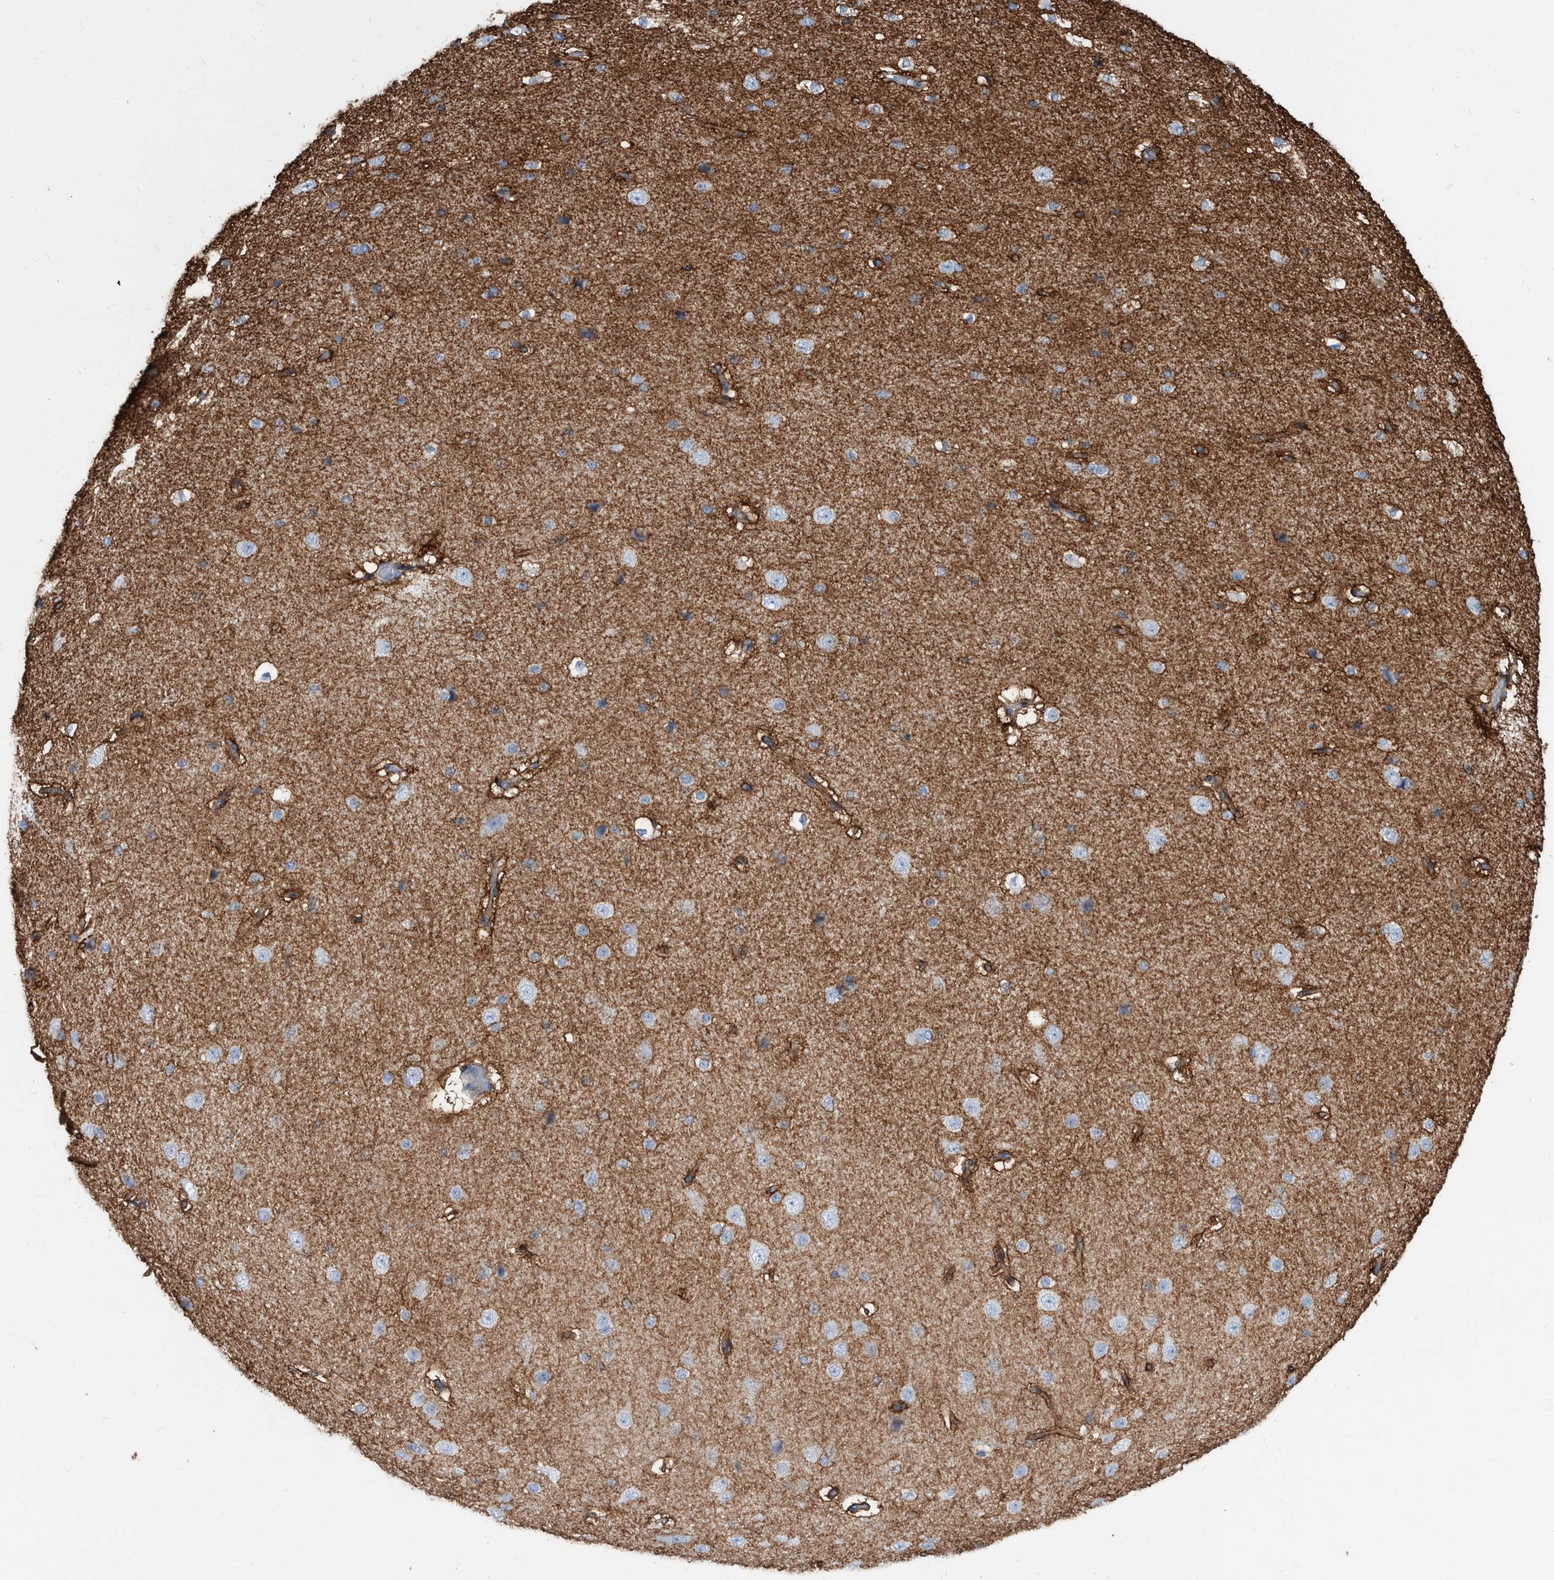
{"staining": {"intensity": "moderate", "quantity": ">75%", "location": "cytoplasmic/membranous"}, "tissue": "cerebral cortex", "cell_type": "Endothelial cells", "image_type": "normal", "snomed": [{"axis": "morphology", "description": "Normal tissue, NOS"}, {"axis": "morphology", "description": "Developmental malformation"}, {"axis": "topography", "description": "Cerebral cortex"}], "caption": "Immunohistochemistry (IHC) (DAB (3,3'-diaminobenzidine)) staining of unremarkable human cerebral cortex demonstrates moderate cytoplasmic/membranous protein expression in approximately >75% of endothelial cells.", "gene": "MS4A4A", "patient": {"sex": "female", "age": 30}}